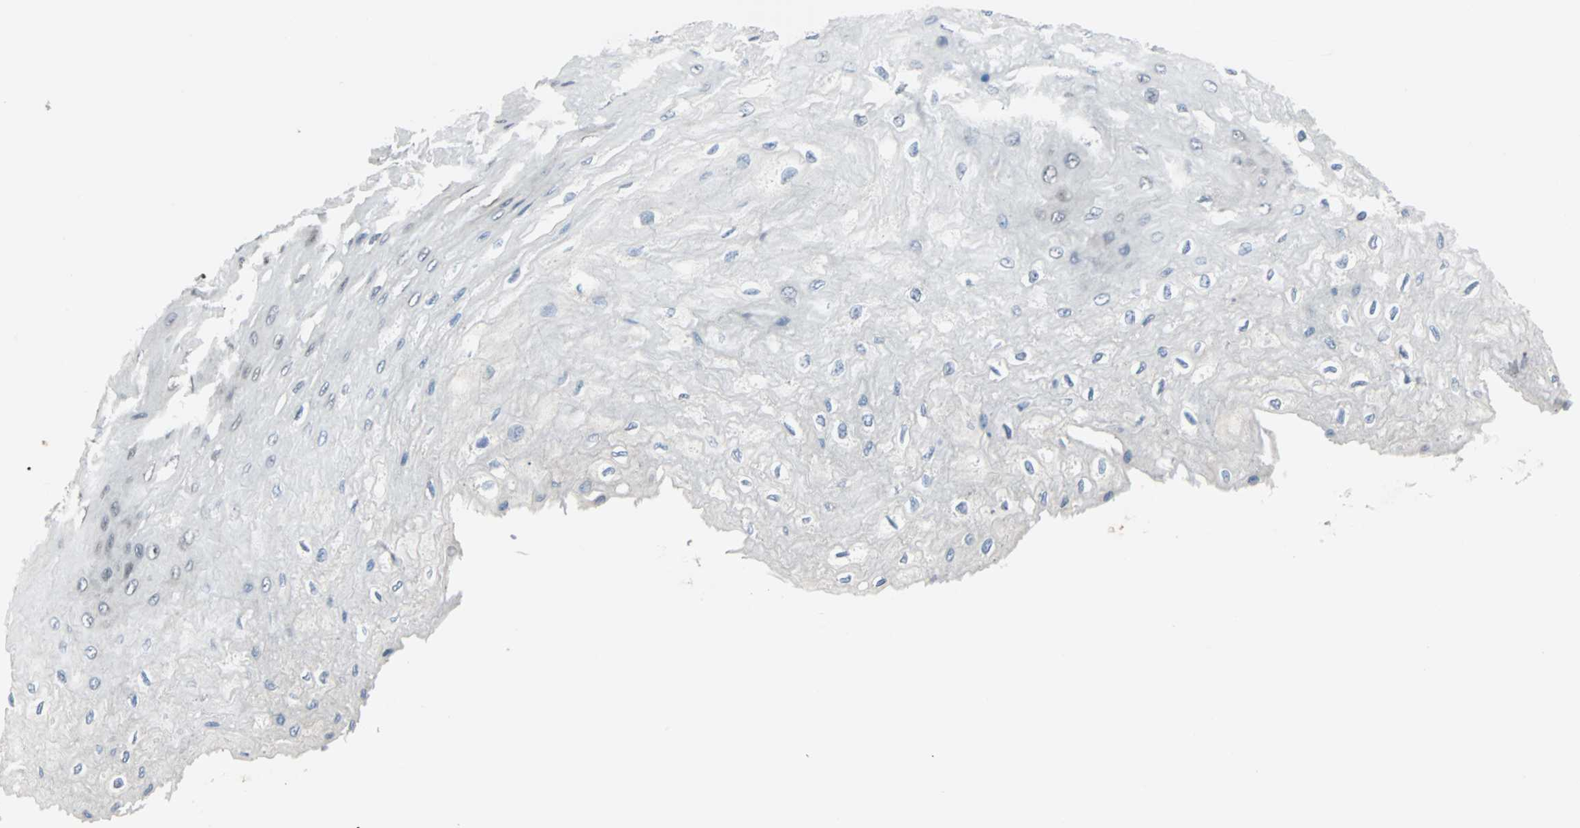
{"staining": {"intensity": "weak", "quantity": "25%-75%", "location": "nuclear"}, "tissue": "esophagus", "cell_type": "Squamous epithelial cells", "image_type": "normal", "snomed": [{"axis": "morphology", "description": "Normal tissue, NOS"}, {"axis": "topography", "description": "Esophagus"}], "caption": "A brown stain labels weak nuclear expression of a protein in squamous epithelial cells of benign esophagus.", "gene": "TERF2IP", "patient": {"sex": "female", "age": 72}}